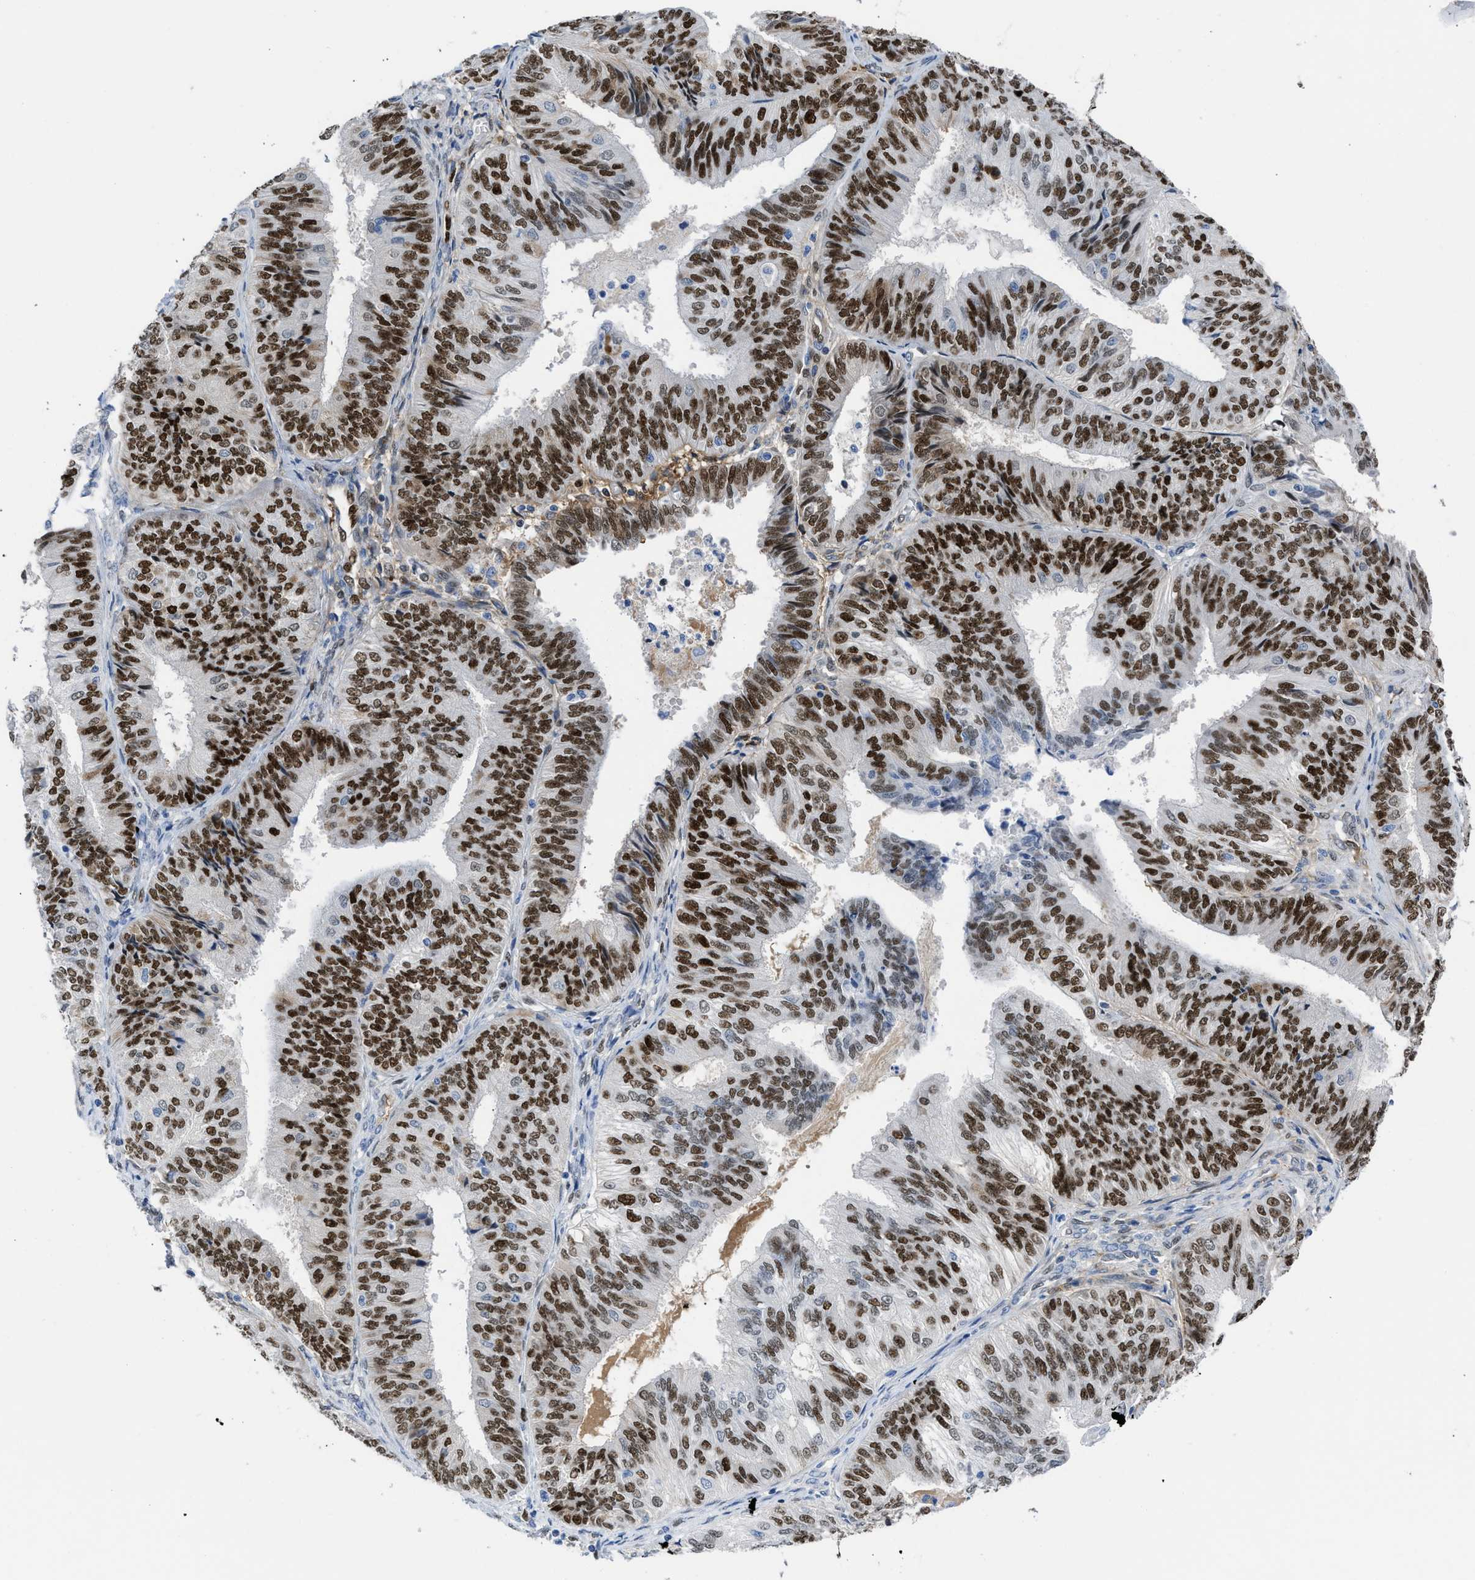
{"staining": {"intensity": "strong", "quantity": ">75%", "location": "nuclear"}, "tissue": "endometrial cancer", "cell_type": "Tumor cells", "image_type": "cancer", "snomed": [{"axis": "morphology", "description": "Adenocarcinoma, NOS"}, {"axis": "topography", "description": "Endometrium"}], "caption": "This is an image of IHC staining of endometrial cancer, which shows strong positivity in the nuclear of tumor cells.", "gene": "LEF1", "patient": {"sex": "female", "age": 58}}